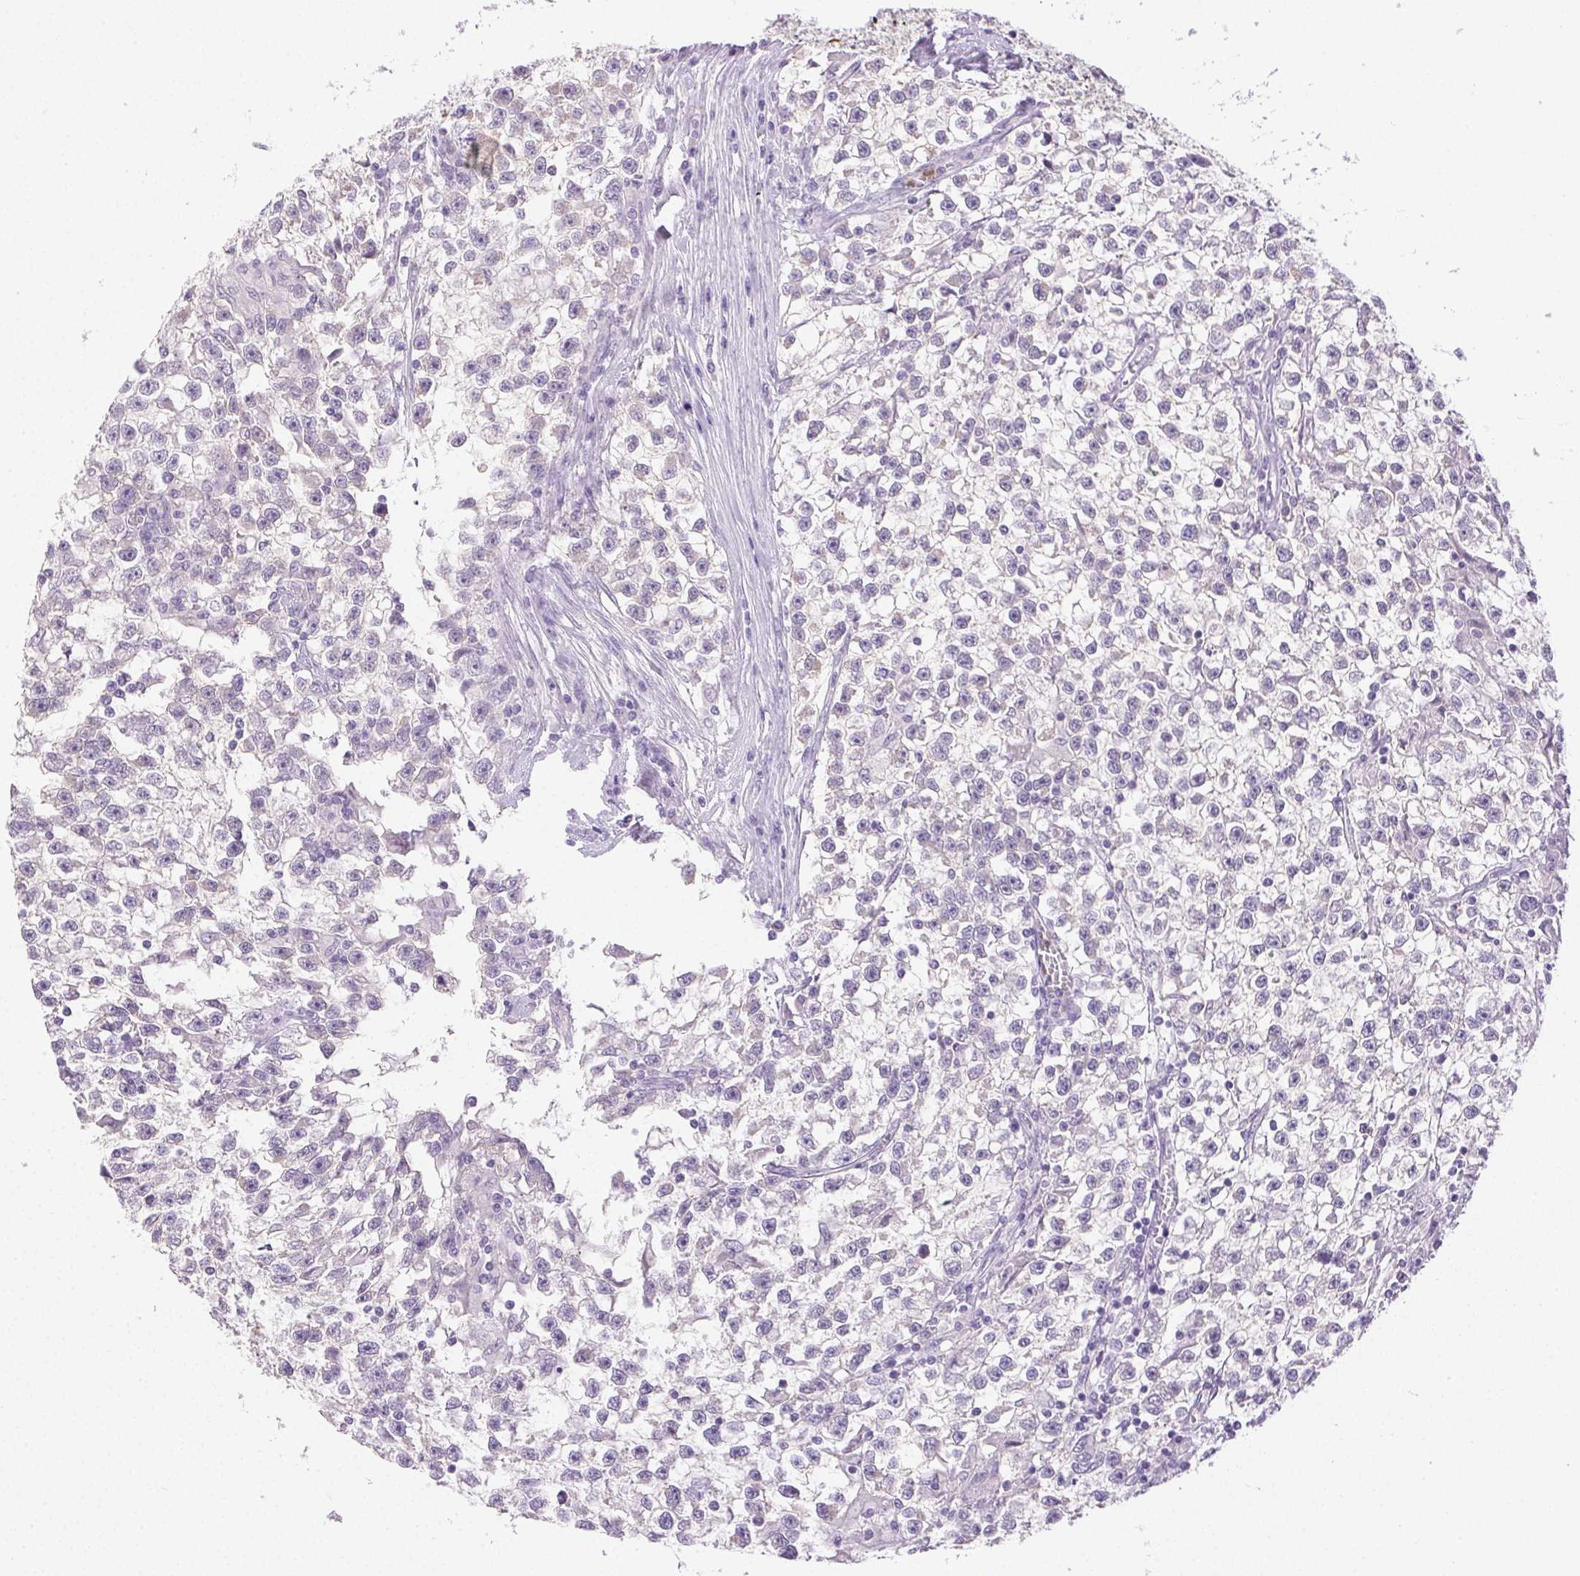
{"staining": {"intensity": "negative", "quantity": "none", "location": "none"}, "tissue": "testis cancer", "cell_type": "Tumor cells", "image_type": "cancer", "snomed": [{"axis": "morphology", "description": "Seminoma, NOS"}, {"axis": "topography", "description": "Testis"}], "caption": "Immunohistochemistry (IHC) of testis cancer (seminoma) displays no positivity in tumor cells.", "gene": "EMX2", "patient": {"sex": "male", "age": 31}}